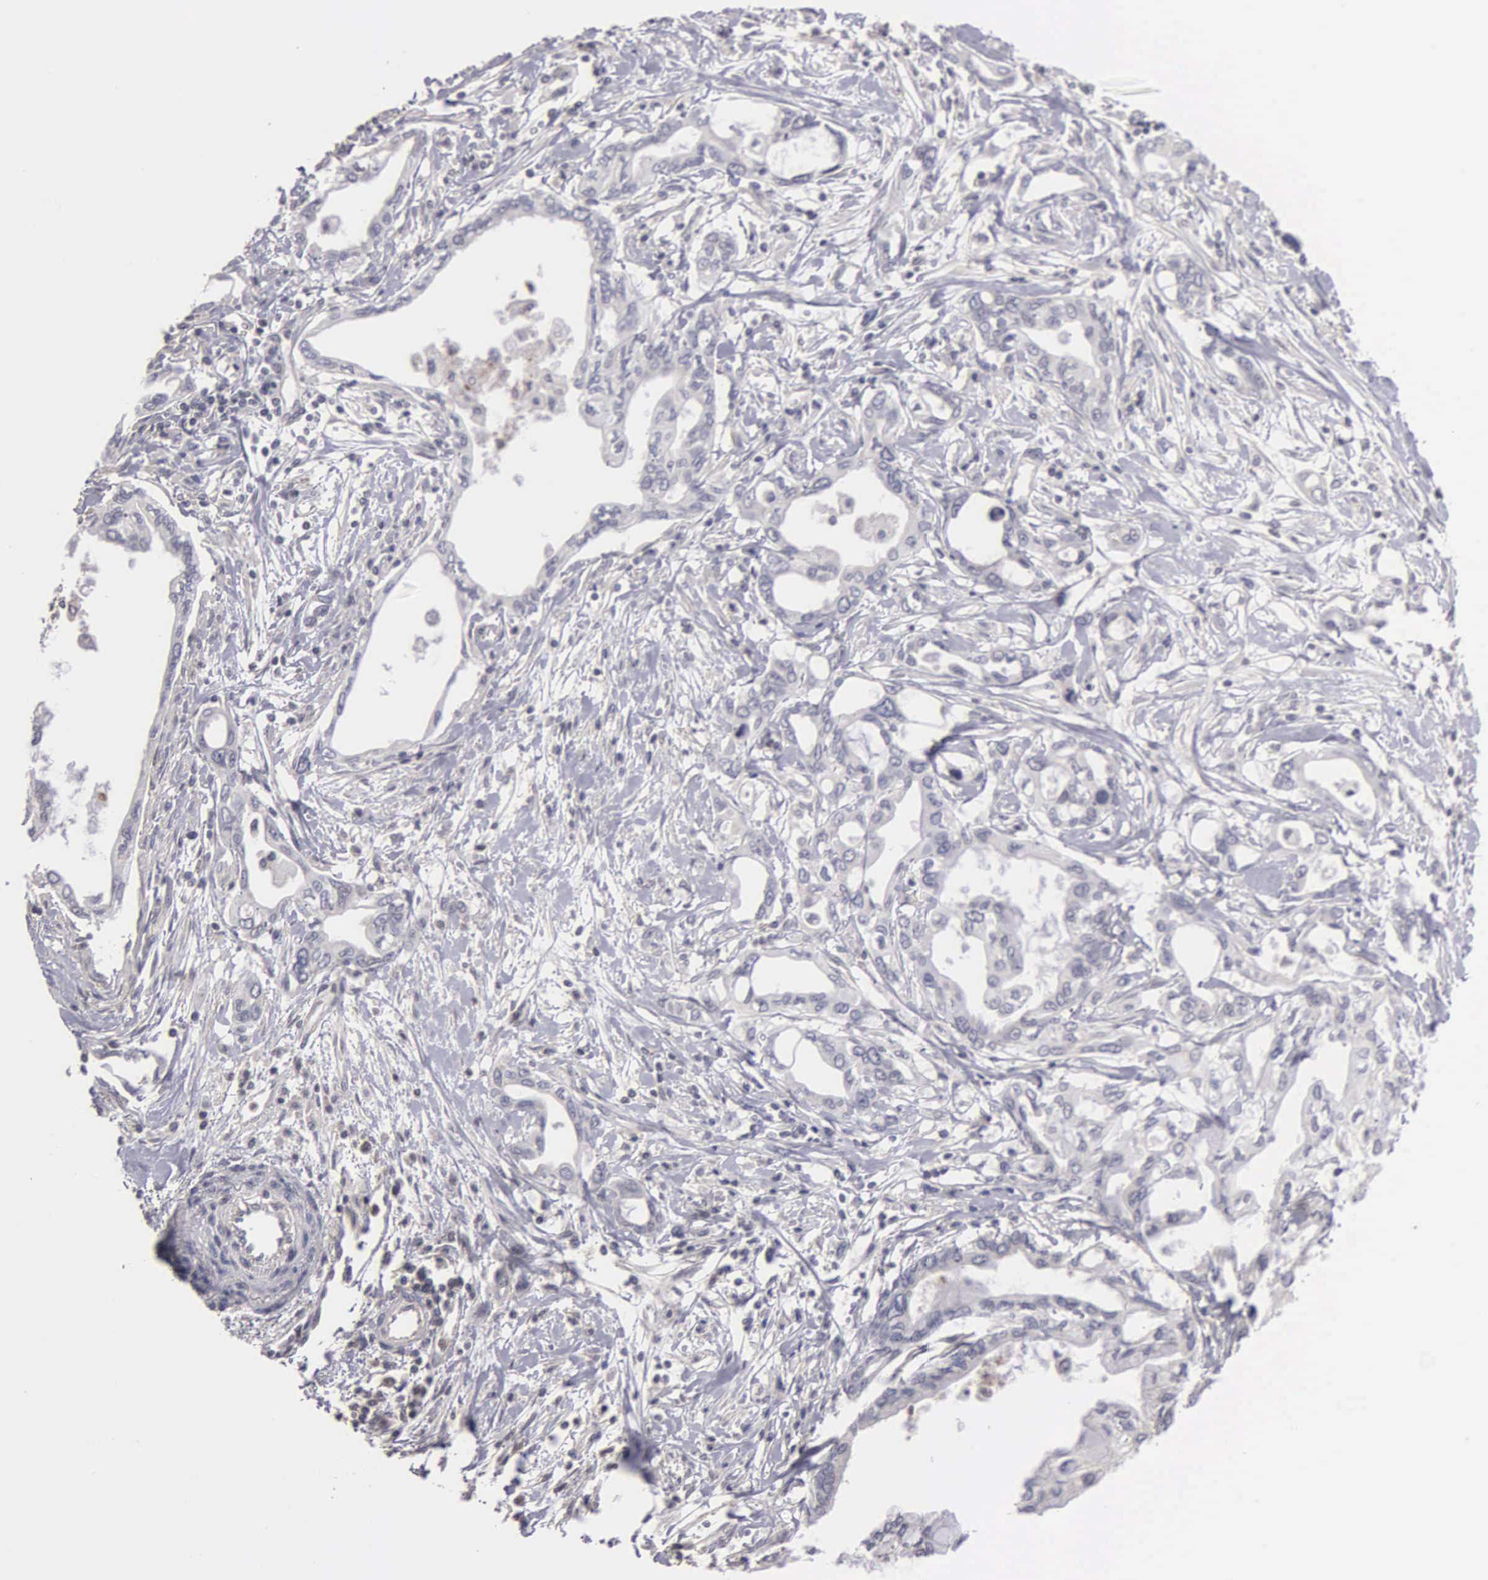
{"staining": {"intensity": "negative", "quantity": "none", "location": "none"}, "tissue": "pancreatic cancer", "cell_type": "Tumor cells", "image_type": "cancer", "snomed": [{"axis": "morphology", "description": "Adenocarcinoma, NOS"}, {"axis": "topography", "description": "Pancreas"}], "caption": "Tumor cells are negative for protein expression in human pancreatic cancer.", "gene": "BRD1", "patient": {"sex": "female", "age": 57}}